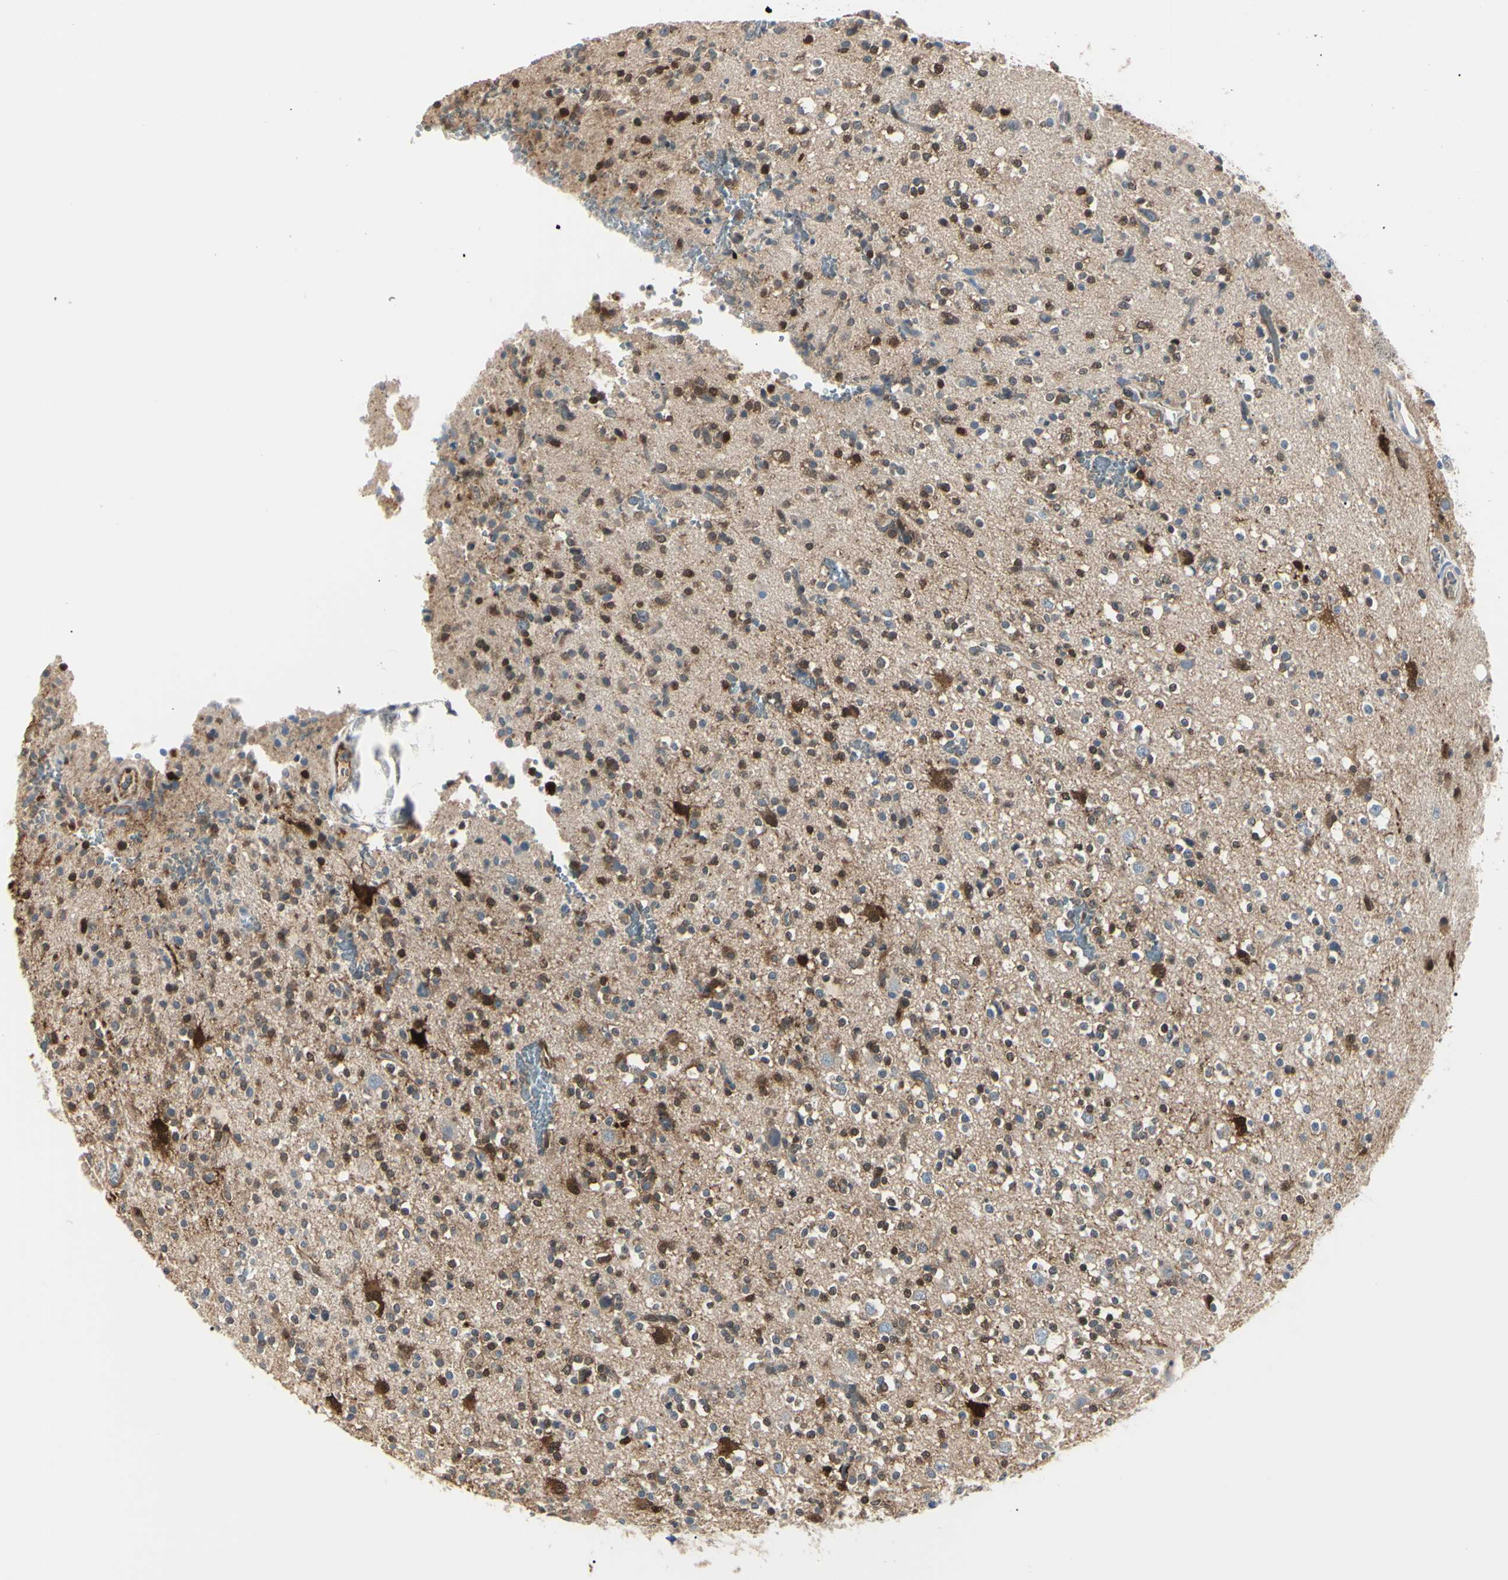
{"staining": {"intensity": "strong", "quantity": "<25%", "location": "cytoplasmic/membranous,nuclear"}, "tissue": "glioma", "cell_type": "Tumor cells", "image_type": "cancer", "snomed": [{"axis": "morphology", "description": "Glioma, malignant, High grade"}, {"axis": "topography", "description": "Brain"}], "caption": "Immunohistochemistry photomicrograph of neoplastic tissue: malignant glioma (high-grade) stained using immunohistochemistry (IHC) reveals medium levels of strong protein expression localized specifically in the cytoplasmic/membranous and nuclear of tumor cells, appearing as a cytoplasmic/membranous and nuclear brown color.", "gene": "AKR1C3", "patient": {"sex": "male", "age": 47}}